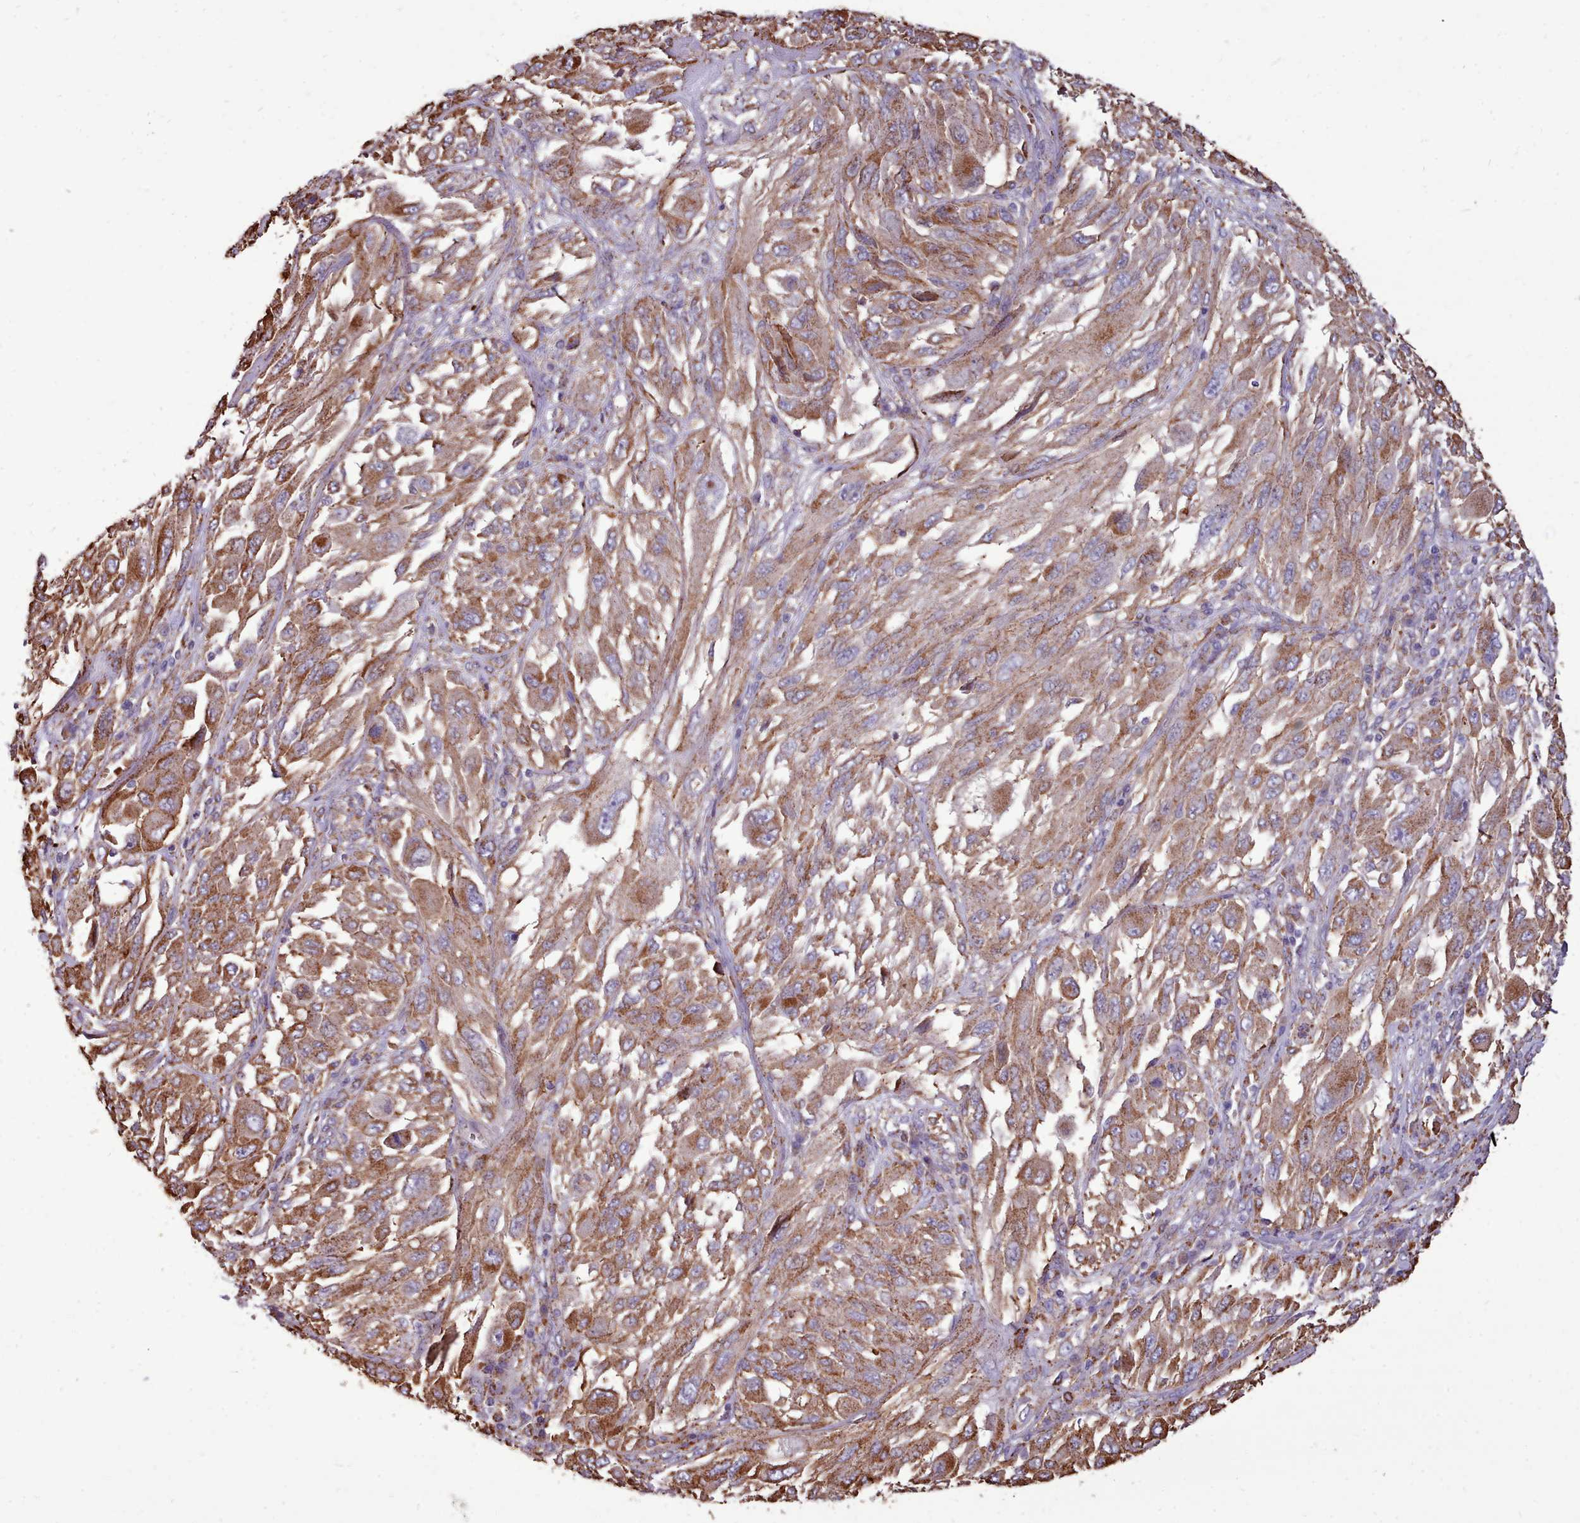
{"staining": {"intensity": "moderate", "quantity": ">75%", "location": "cytoplasmic/membranous"}, "tissue": "melanoma", "cell_type": "Tumor cells", "image_type": "cancer", "snomed": [{"axis": "morphology", "description": "Malignant melanoma, NOS"}, {"axis": "topography", "description": "Skin"}], "caption": "Malignant melanoma stained for a protein (brown) displays moderate cytoplasmic/membranous positive staining in about >75% of tumor cells.", "gene": "PACSIN3", "patient": {"sex": "female", "age": 91}}